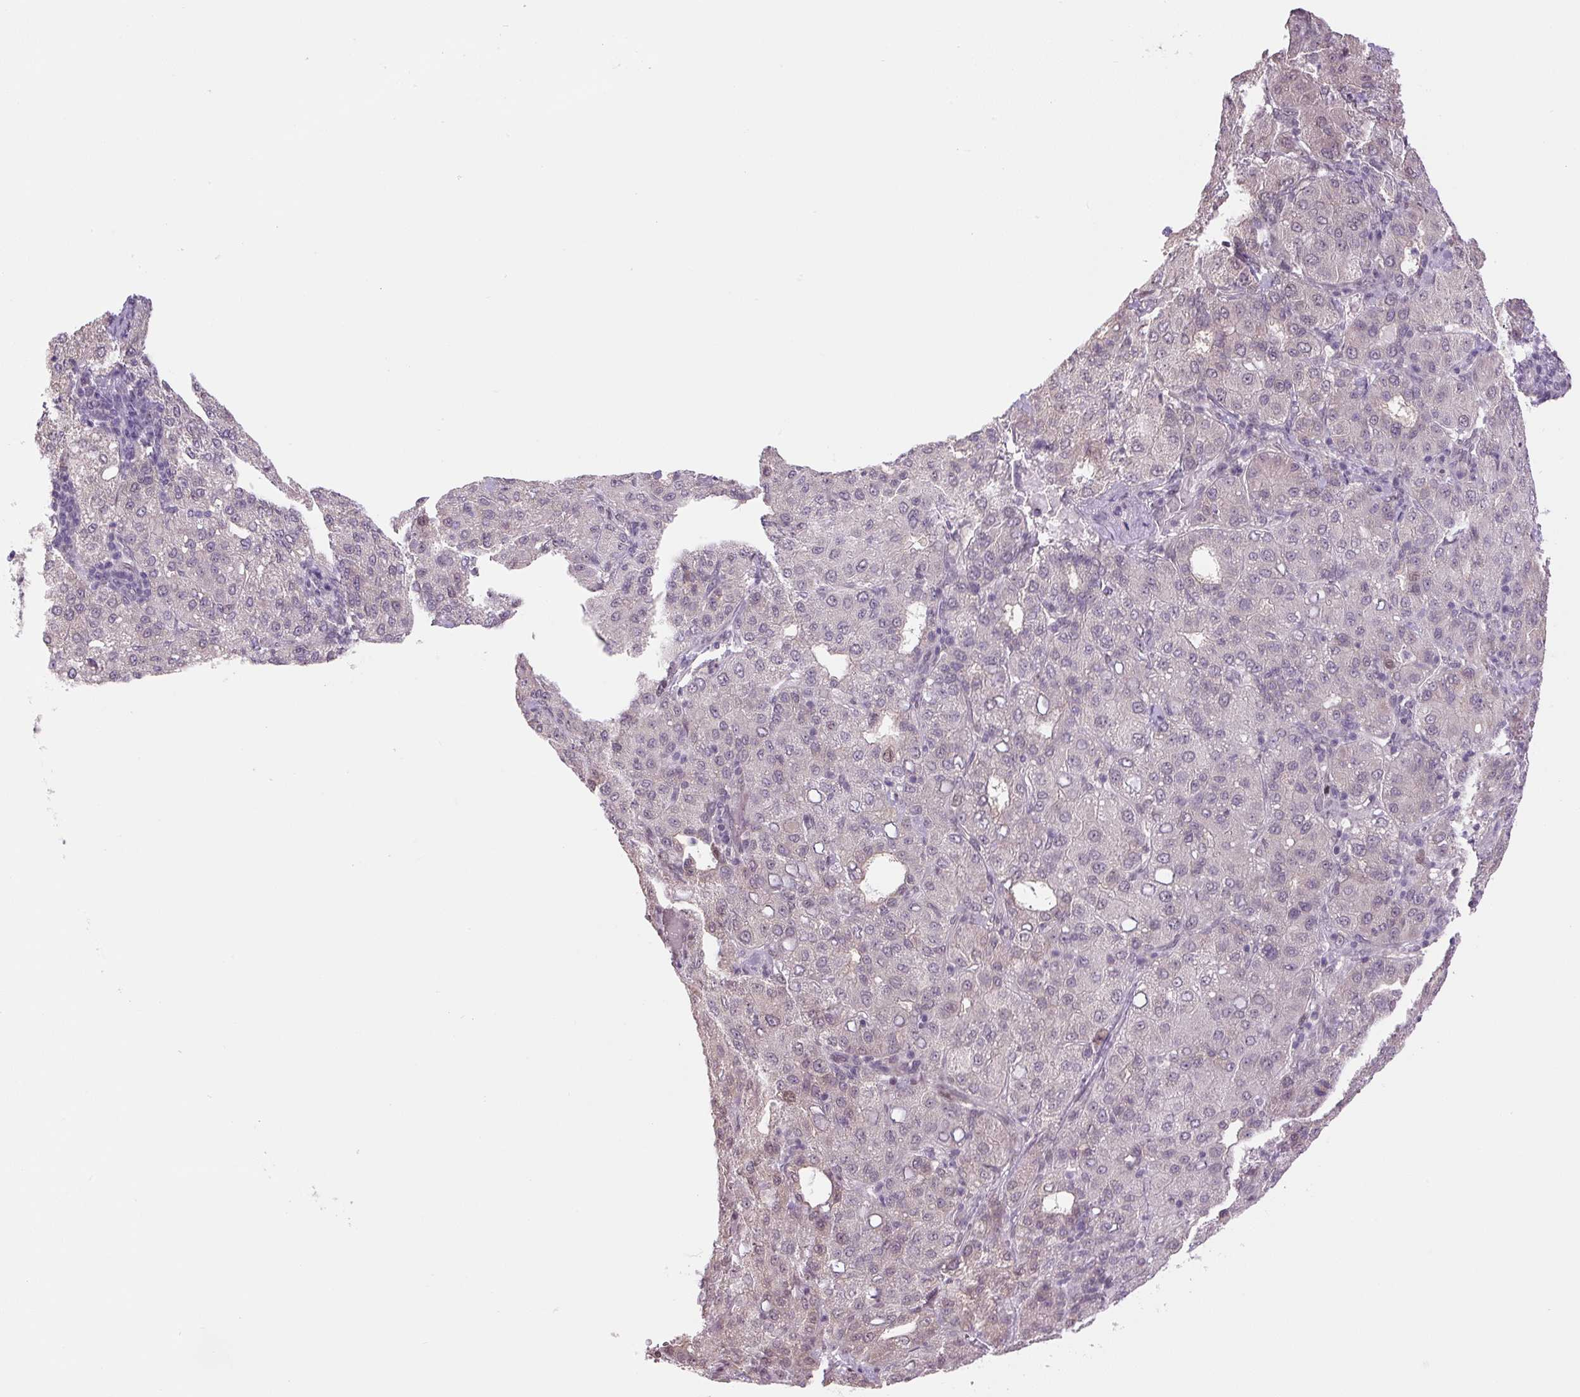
{"staining": {"intensity": "weak", "quantity": "<25%", "location": "nuclear"}, "tissue": "liver cancer", "cell_type": "Tumor cells", "image_type": "cancer", "snomed": [{"axis": "morphology", "description": "Carcinoma, Hepatocellular, NOS"}, {"axis": "topography", "description": "Liver"}], "caption": "Hepatocellular carcinoma (liver) stained for a protein using IHC reveals no positivity tumor cells.", "gene": "TCFL5", "patient": {"sex": "male", "age": 65}}